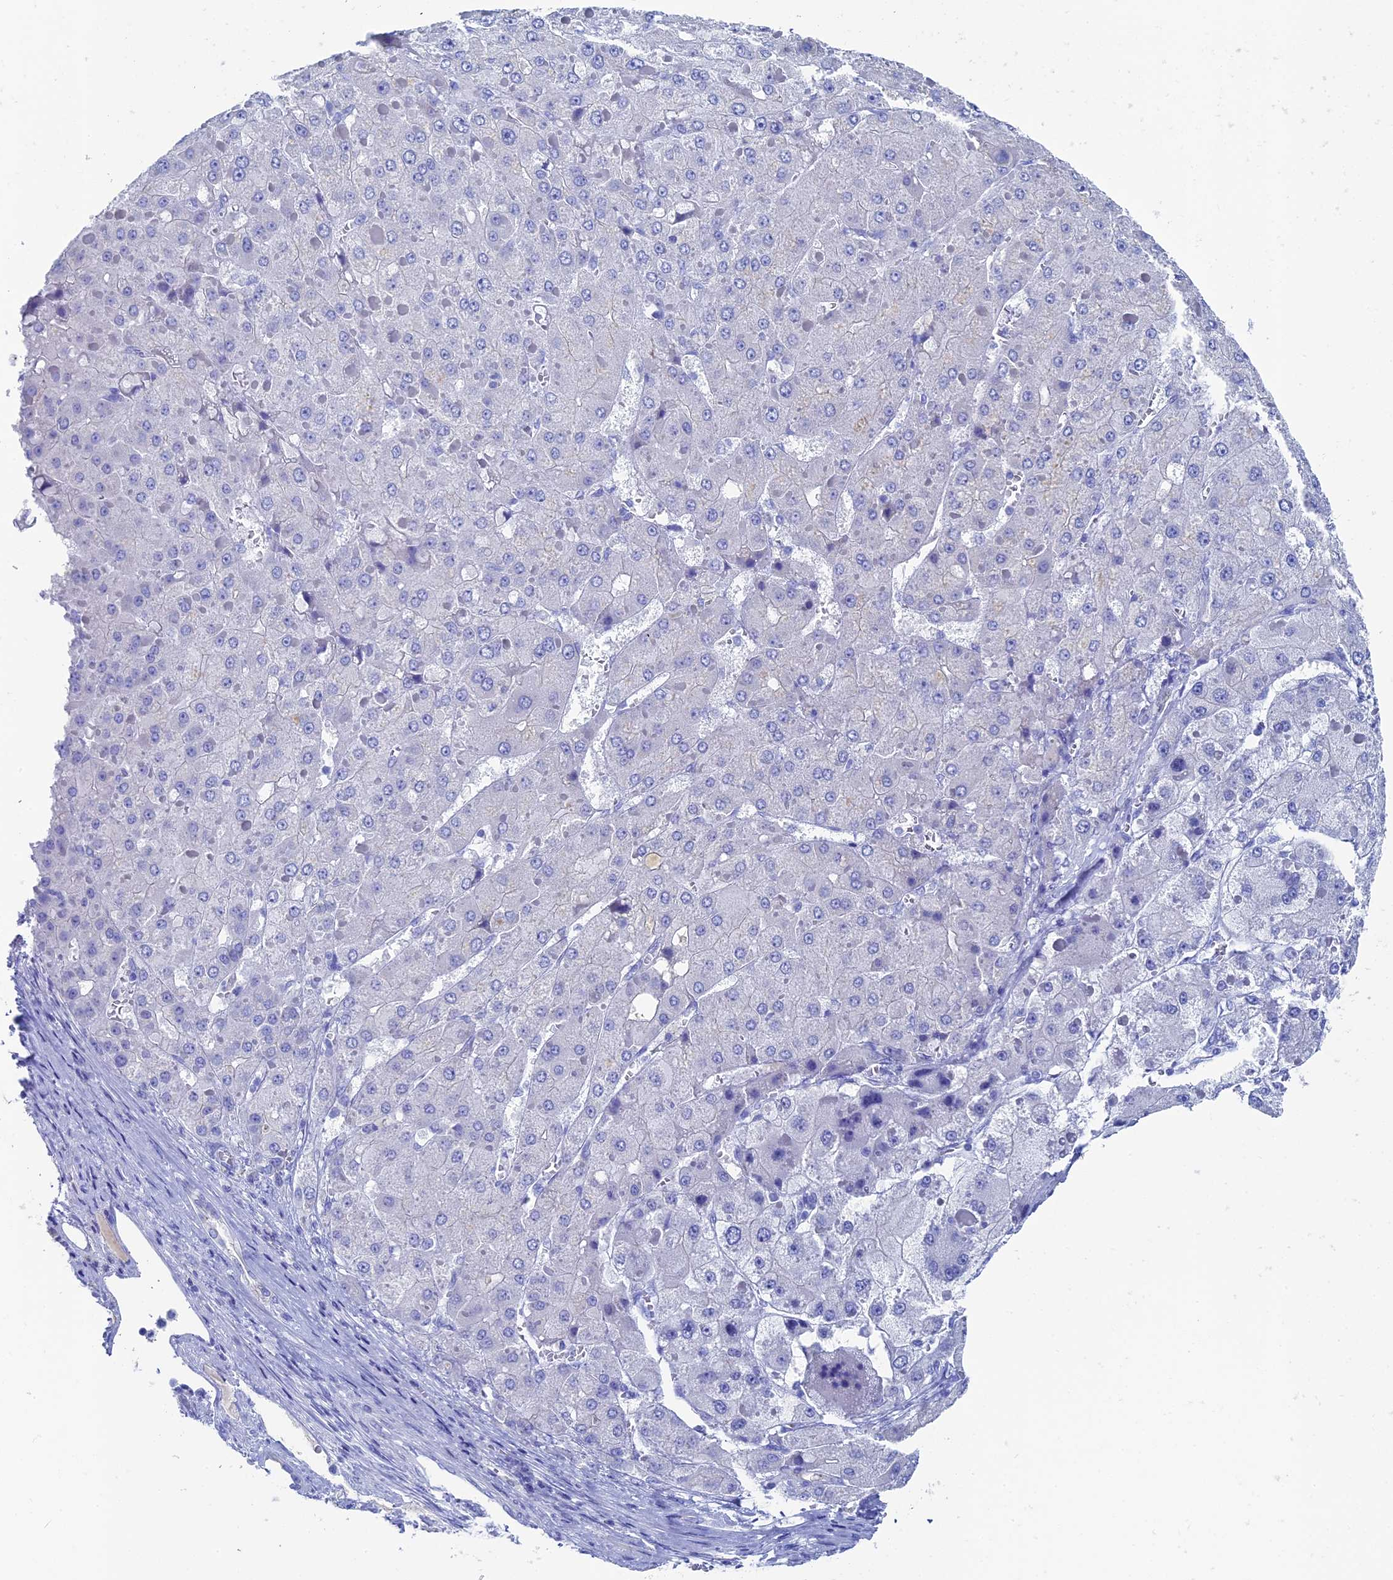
{"staining": {"intensity": "negative", "quantity": "none", "location": "none"}, "tissue": "liver cancer", "cell_type": "Tumor cells", "image_type": "cancer", "snomed": [{"axis": "morphology", "description": "Carcinoma, Hepatocellular, NOS"}, {"axis": "topography", "description": "Liver"}], "caption": "DAB (3,3'-diaminobenzidine) immunohistochemical staining of human liver cancer displays no significant staining in tumor cells.", "gene": "UNC119", "patient": {"sex": "female", "age": 73}}